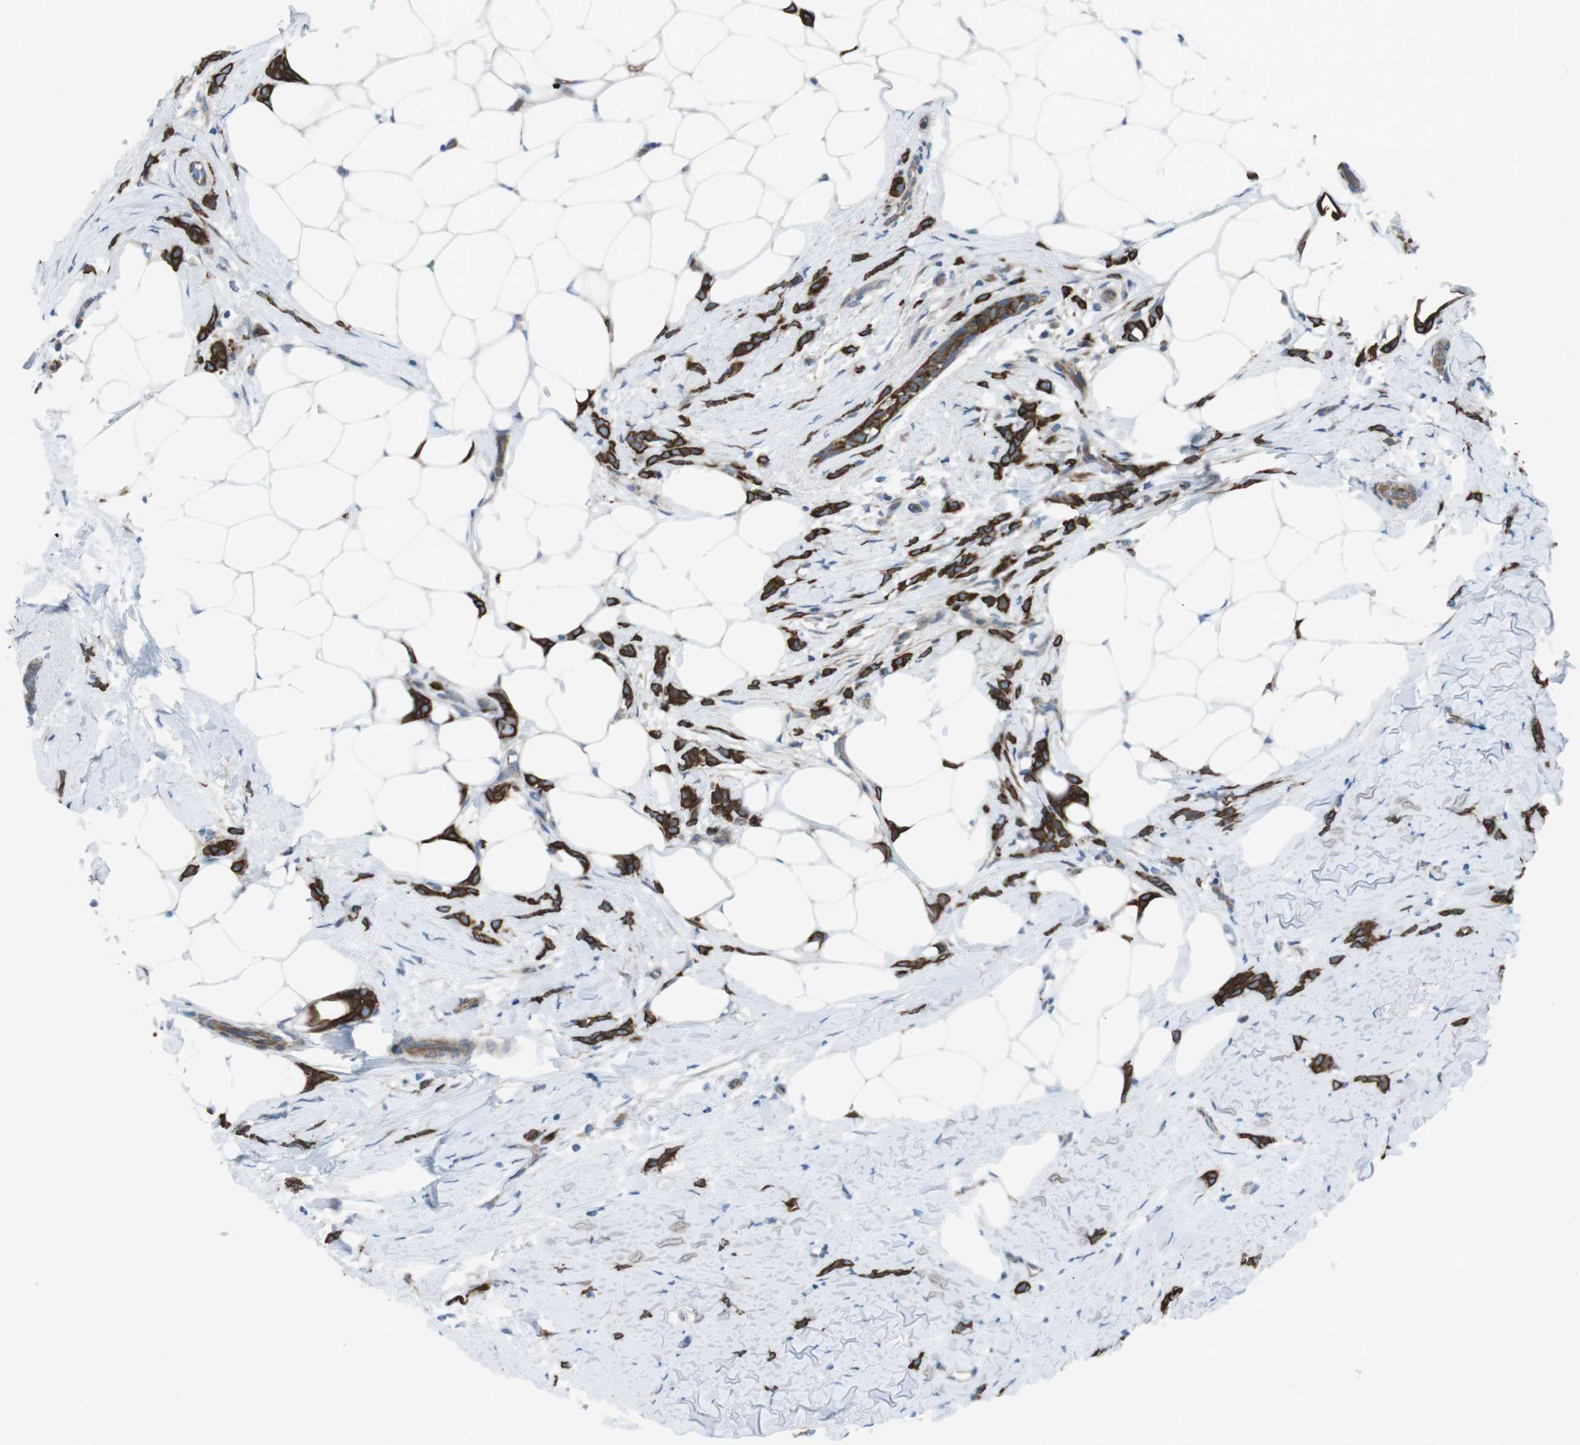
{"staining": {"intensity": "strong", "quantity": ">75%", "location": "cytoplasmic/membranous"}, "tissue": "breast cancer", "cell_type": "Tumor cells", "image_type": "cancer", "snomed": [{"axis": "morphology", "description": "Lobular carcinoma, in situ"}, {"axis": "morphology", "description": "Lobular carcinoma"}, {"axis": "topography", "description": "Breast"}], "caption": "The photomicrograph displays a brown stain indicating the presence of a protein in the cytoplasmic/membranous of tumor cells in lobular carcinoma (breast).", "gene": "FAM174B", "patient": {"sex": "female", "age": 41}}